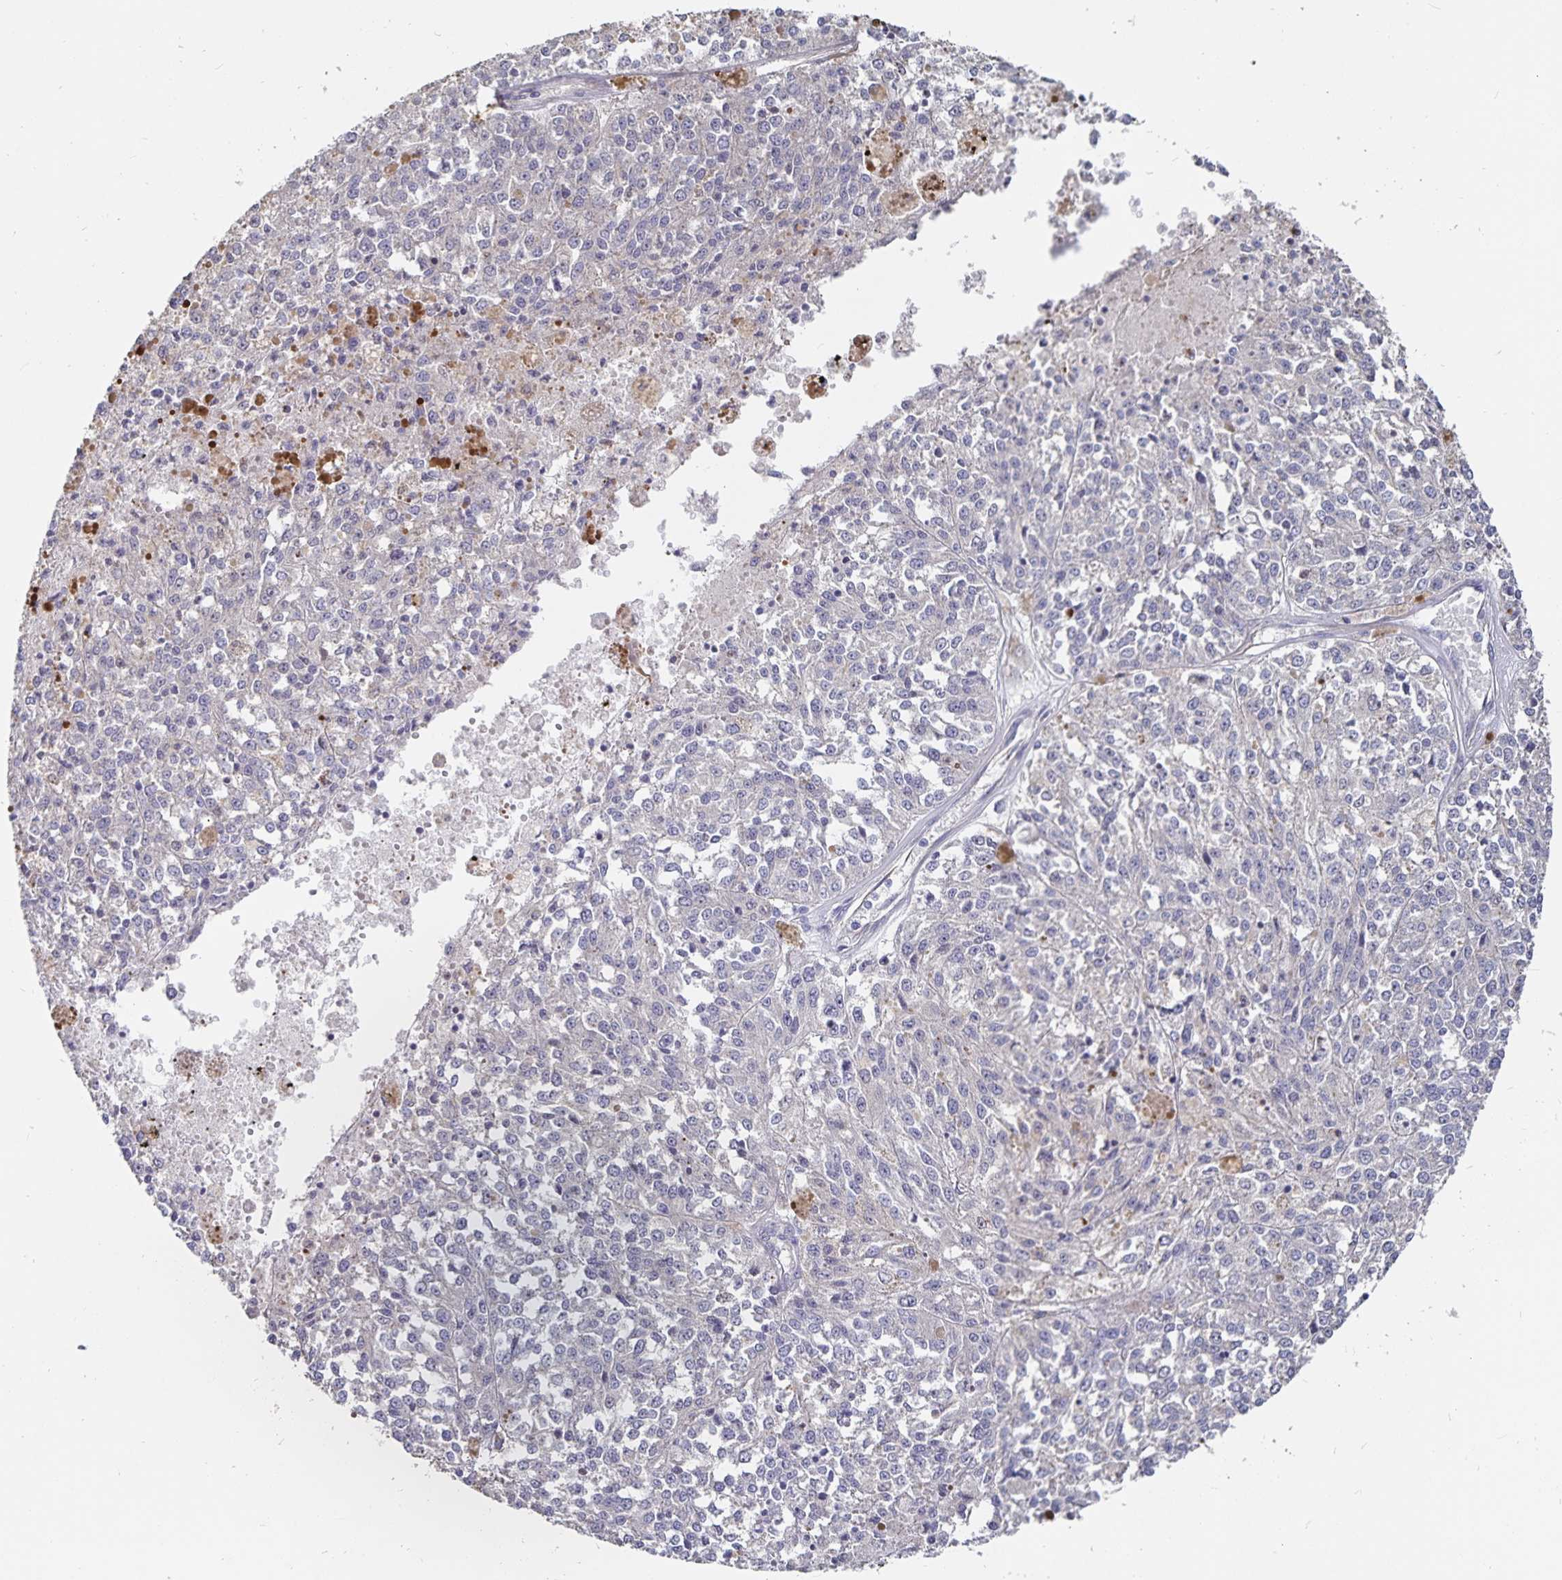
{"staining": {"intensity": "negative", "quantity": "none", "location": "none"}, "tissue": "melanoma", "cell_type": "Tumor cells", "image_type": "cancer", "snomed": [{"axis": "morphology", "description": "Malignant melanoma, Metastatic site"}, {"axis": "topography", "description": "Lymph node"}], "caption": "The image shows no staining of tumor cells in malignant melanoma (metastatic site). (Stains: DAB immunohistochemistry (IHC) with hematoxylin counter stain, Microscopy: brightfield microscopy at high magnification).", "gene": "SSTR1", "patient": {"sex": "female", "age": 64}}